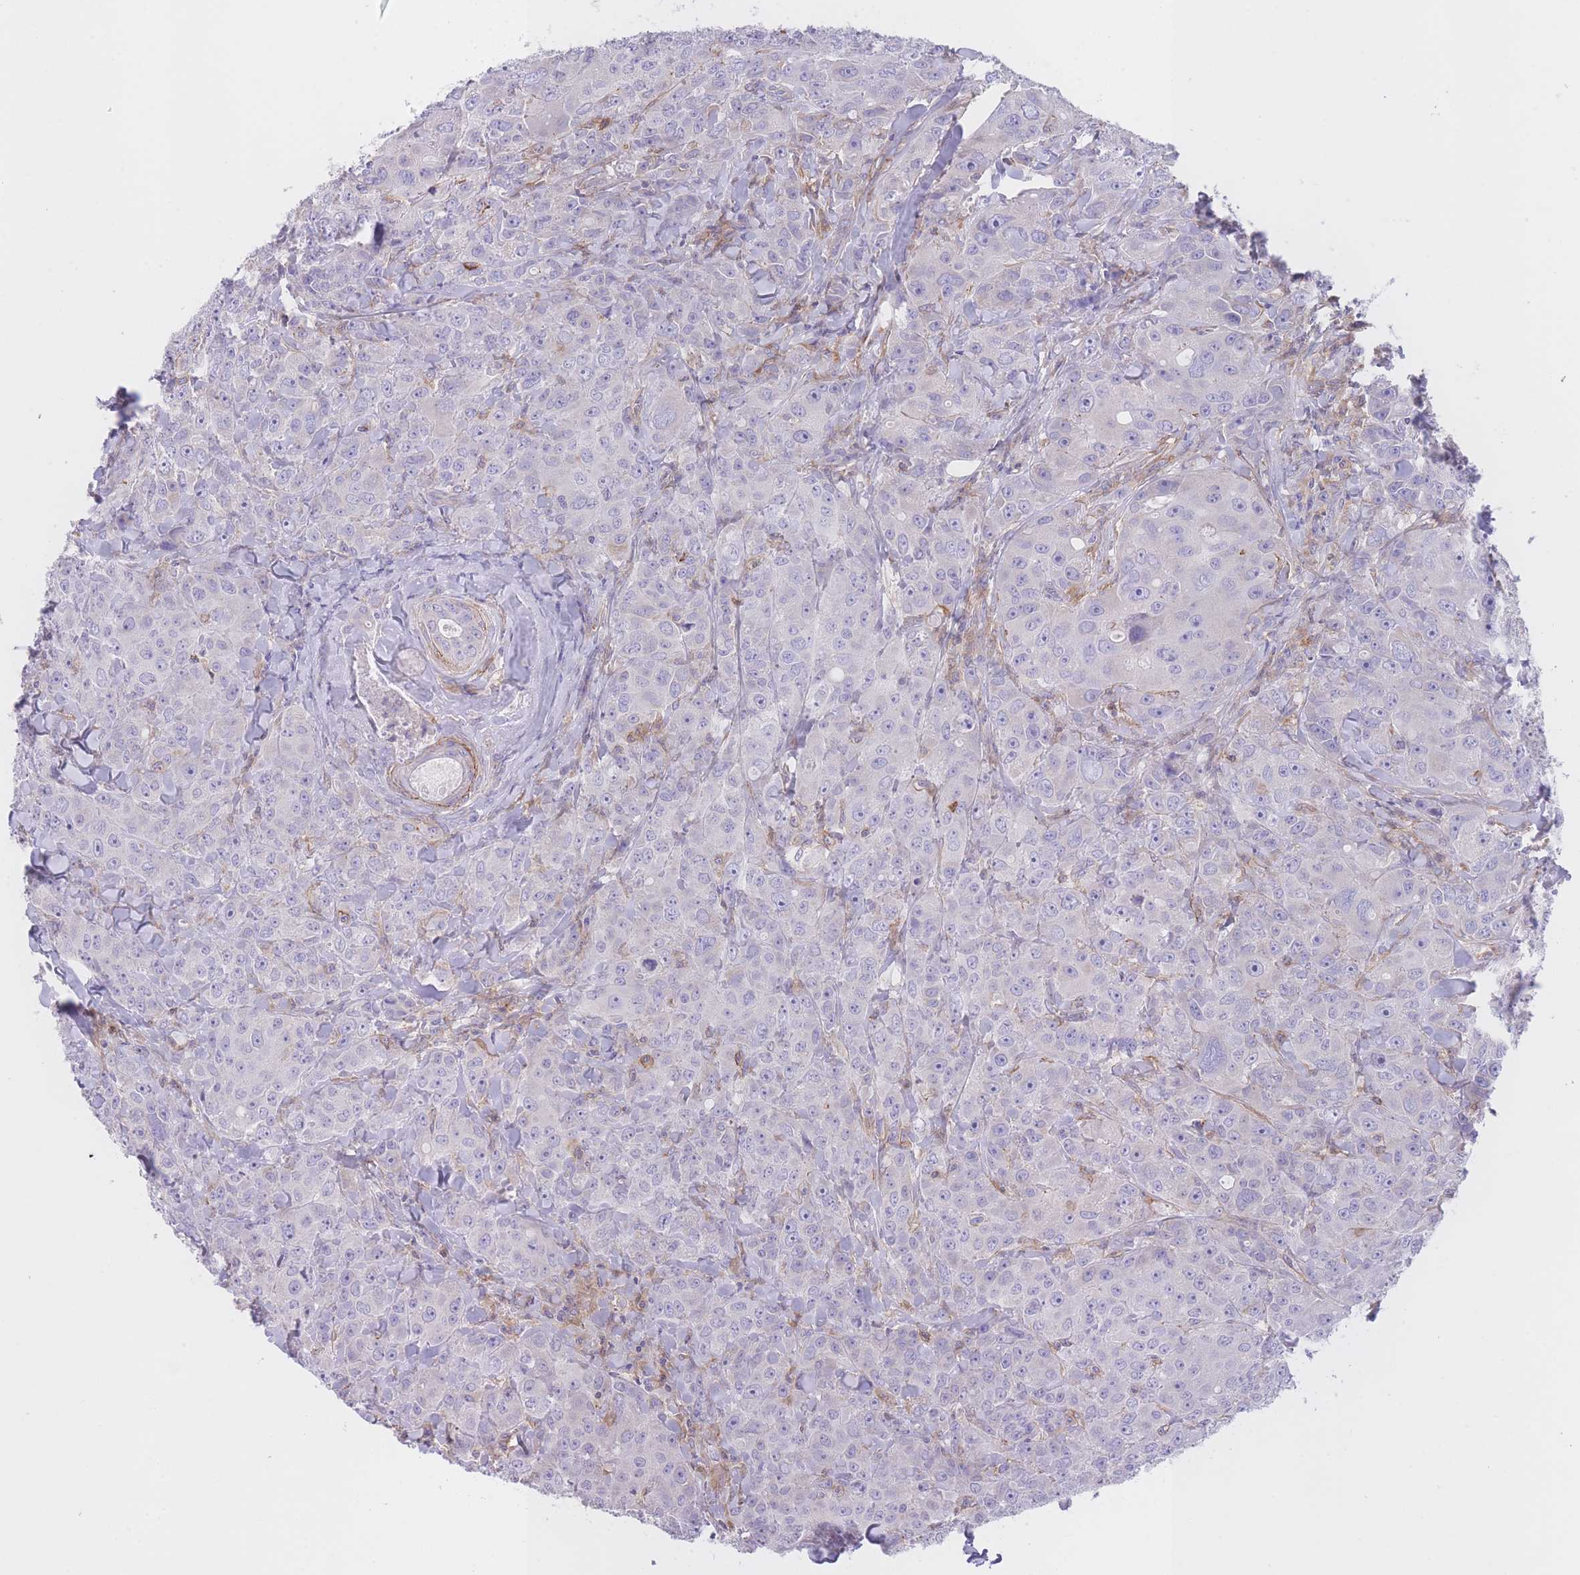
{"staining": {"intensity": "negative", "quantity": "none", "location": "none"}, "tissue": "breast cancer", "cell_type": "Tumor cells", "image_type": "cancer", "snomed": [{"axis": "morphology", "description": "Duct carcinoma"}, {"axis": "topography", "description": "Breast"}], "caption": "The photomicrograph exhibits no staining of tumor cells in breast invasive ductal carcinoma.", "gene": "LDB3", "patient": {"sex": "female", "age": 43}}